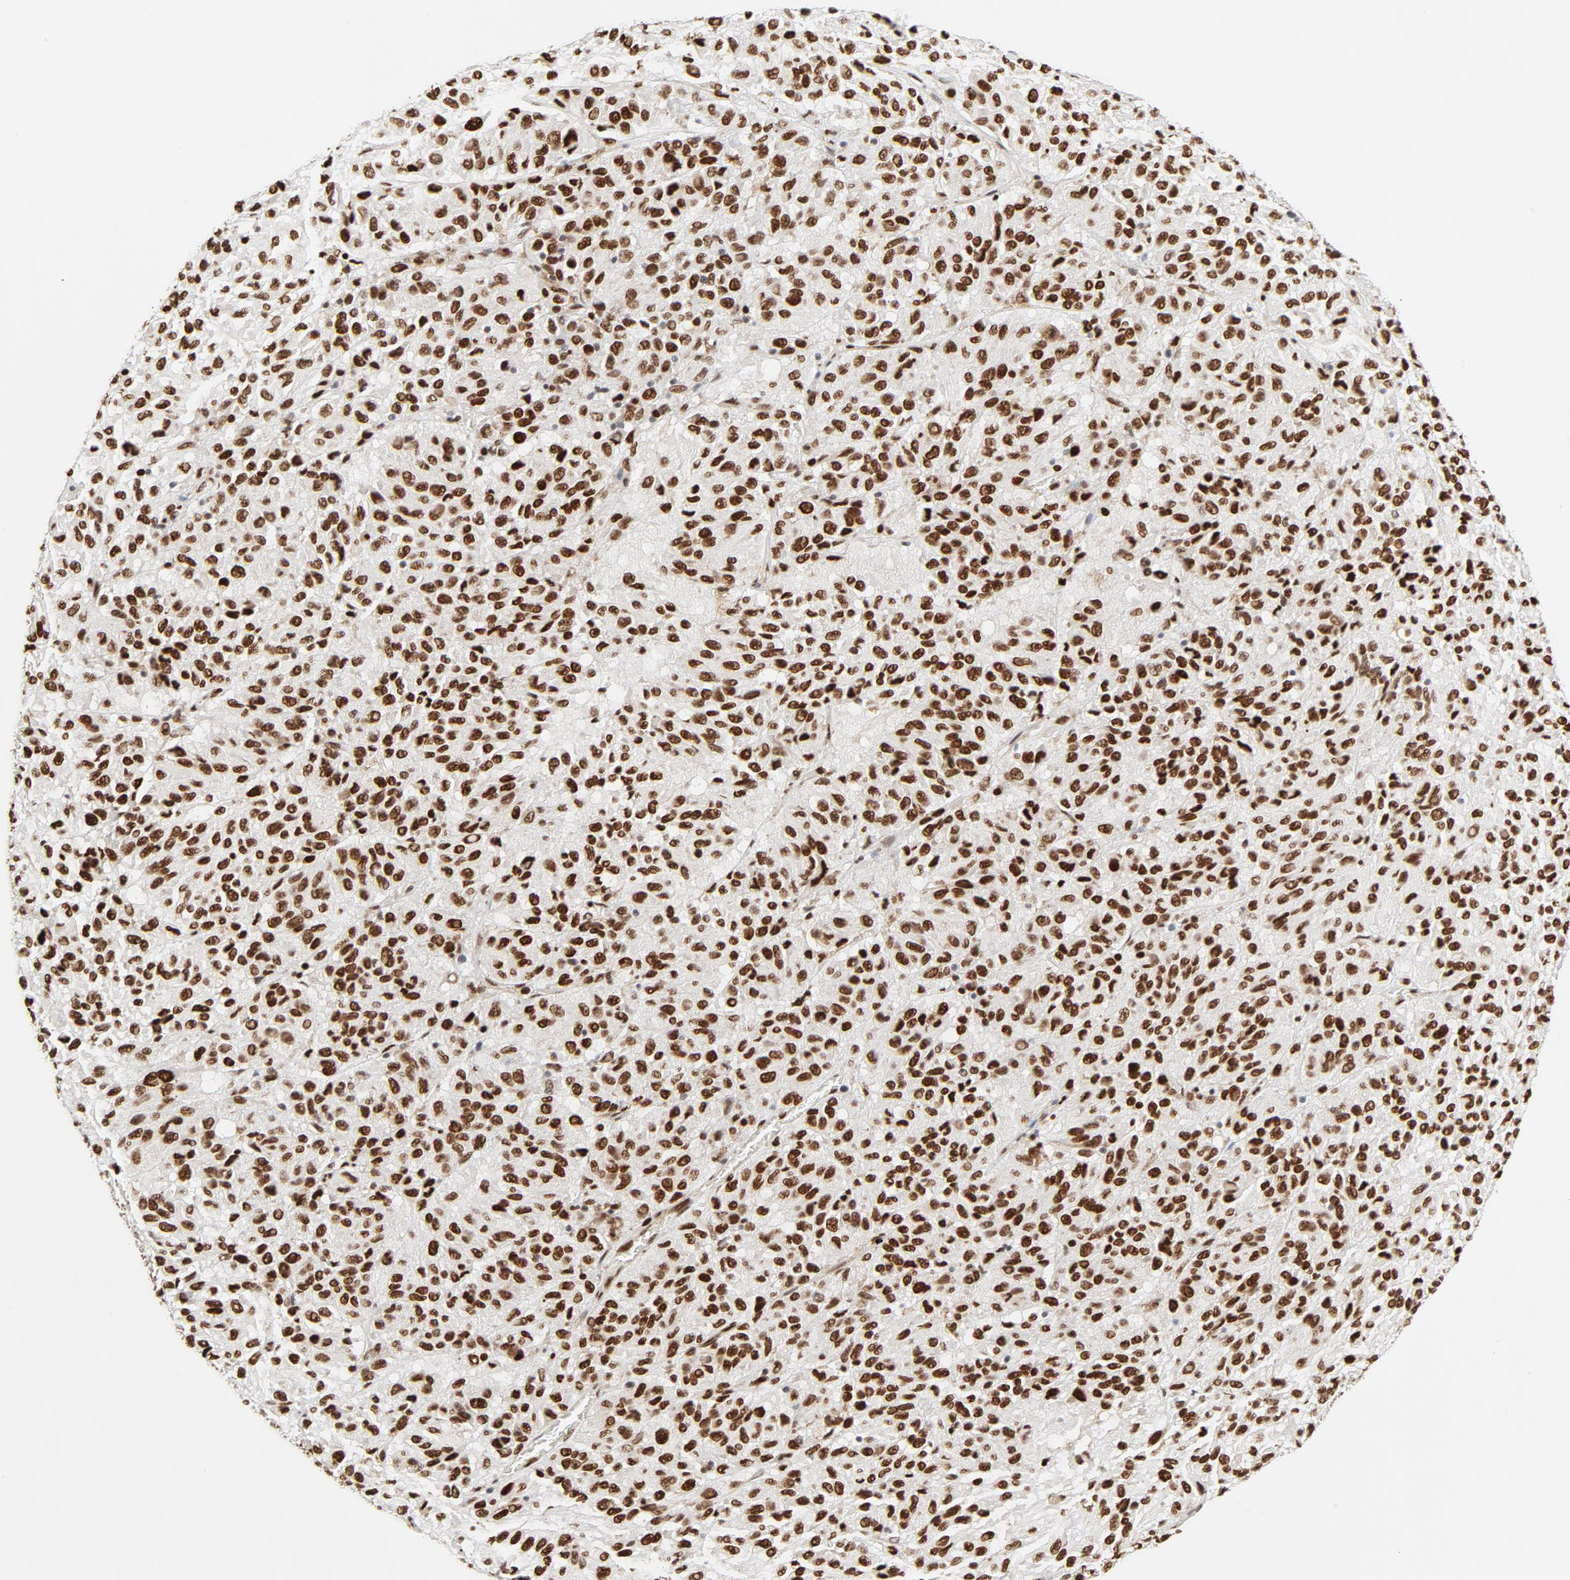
{"staining": {"intensity": "strong", "quantity": ">75%", "location": "nuclear"}, "tissue": "melanoma", "cell_type": "Tumor cells", "image_type": "cancer", "snomed": [{"axis": "morphology", "description": "Malignant melanoma, Metastatic site"}, {"axis": "topography", "description": "Lung"}], "caption": "This histopathology image displays immunohistochemistry staining of melanoma, with high strong nuclear expression in about >75% of tumor cells.", "gene": "MEF2A", "patient": {"sex": "male", "age": 64}}